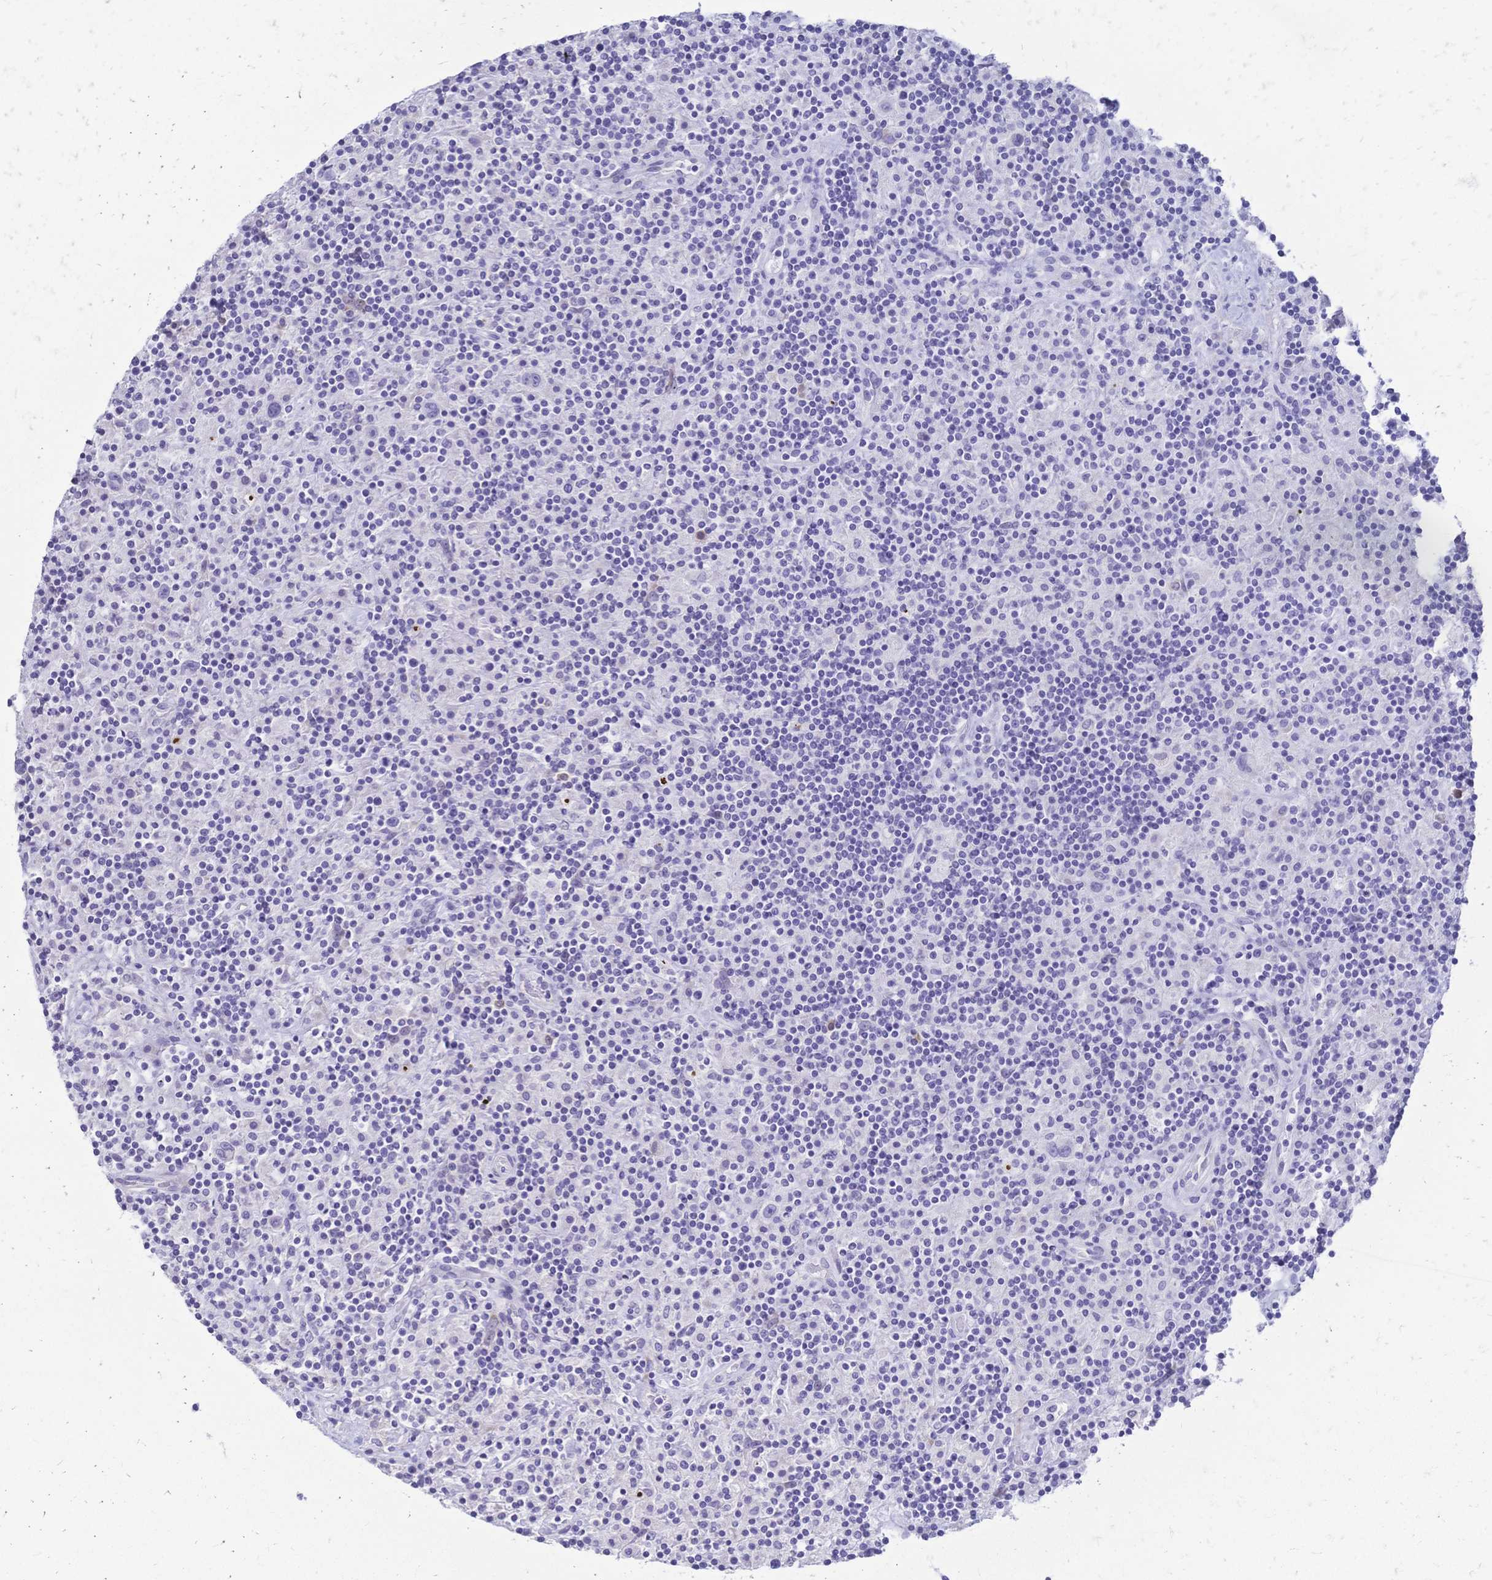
{"staining": {"intensity": "negative", "quantity": "none", "location": "none"}, "tissue": "lymphoma", "cell_type": "Tumor cells", "image_type": "cancer", "snomed": [{"axis": "morphology", "description": "Hodgkin's disease, NOS"}, {"axis": "topography", "description": "Lymph node"}], "caption": "Hodgkin's disease was stained to show a protein in brown. There is no significant positivity in tumor cells.", "gene": "GRB7", "patient": {"sex": "male", "age": 70}}